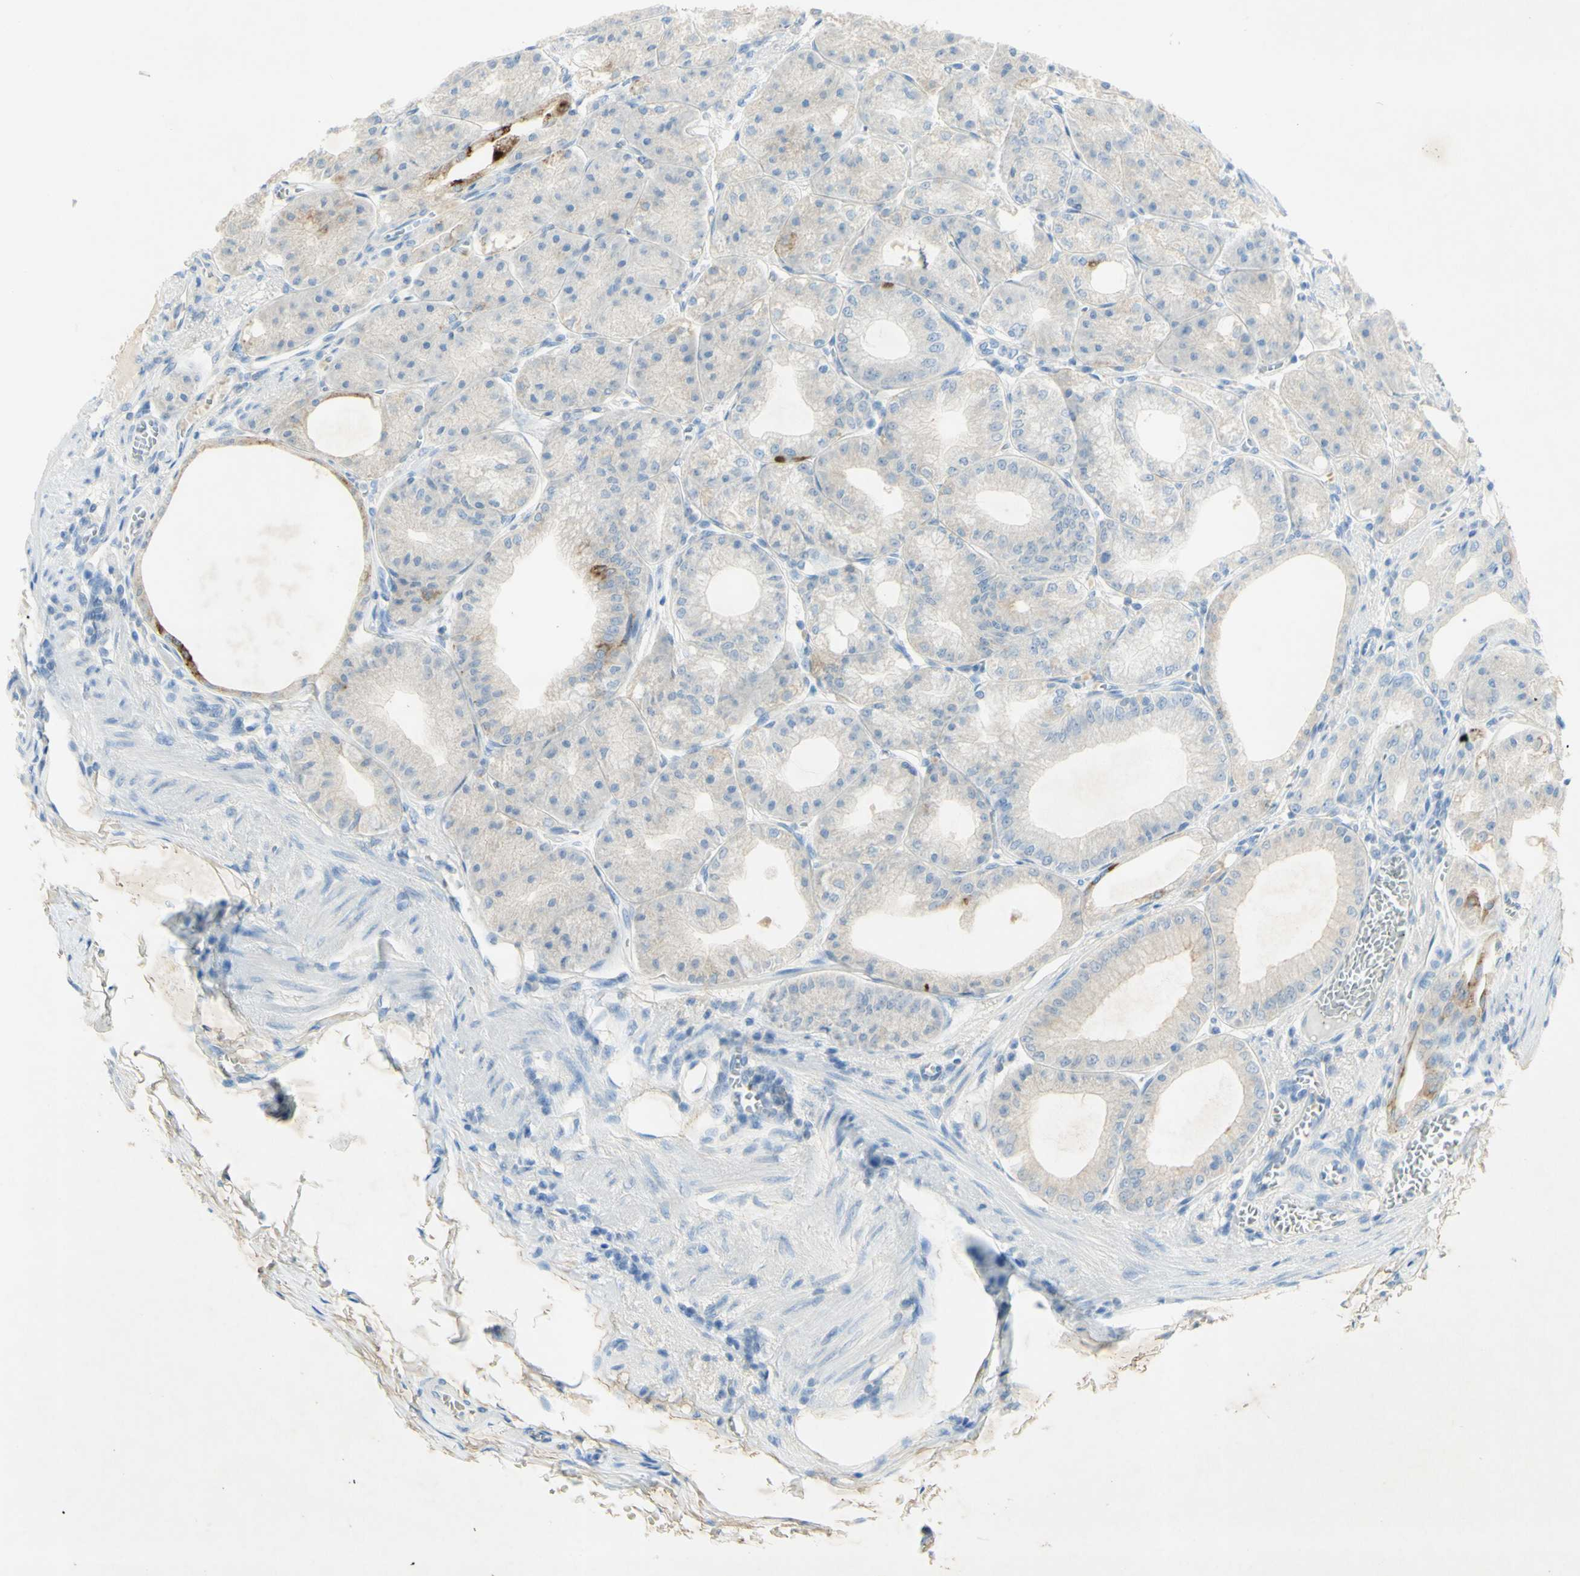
{"staining": {"intensity": "moderate", "quantity": "<25%", "location": "cytoplasmic/membranous"}, "tissue": "stomach", "cell_type": "Glandular cells", "image_type": "normal", "snomed": [{"axis": "morphology", "description": "Normal tissue, NOS"}, {"axis": "topography", "description": "Stomach, lower"}], "caption": "Moderate cytoplasmic/membranous staining for a protein is identified in approximately <25% of glandular cells of unremarkable stomach using immunohistochemistry.", "gene": "GDF15", "patient": {"sex": "male", "age": 71}}